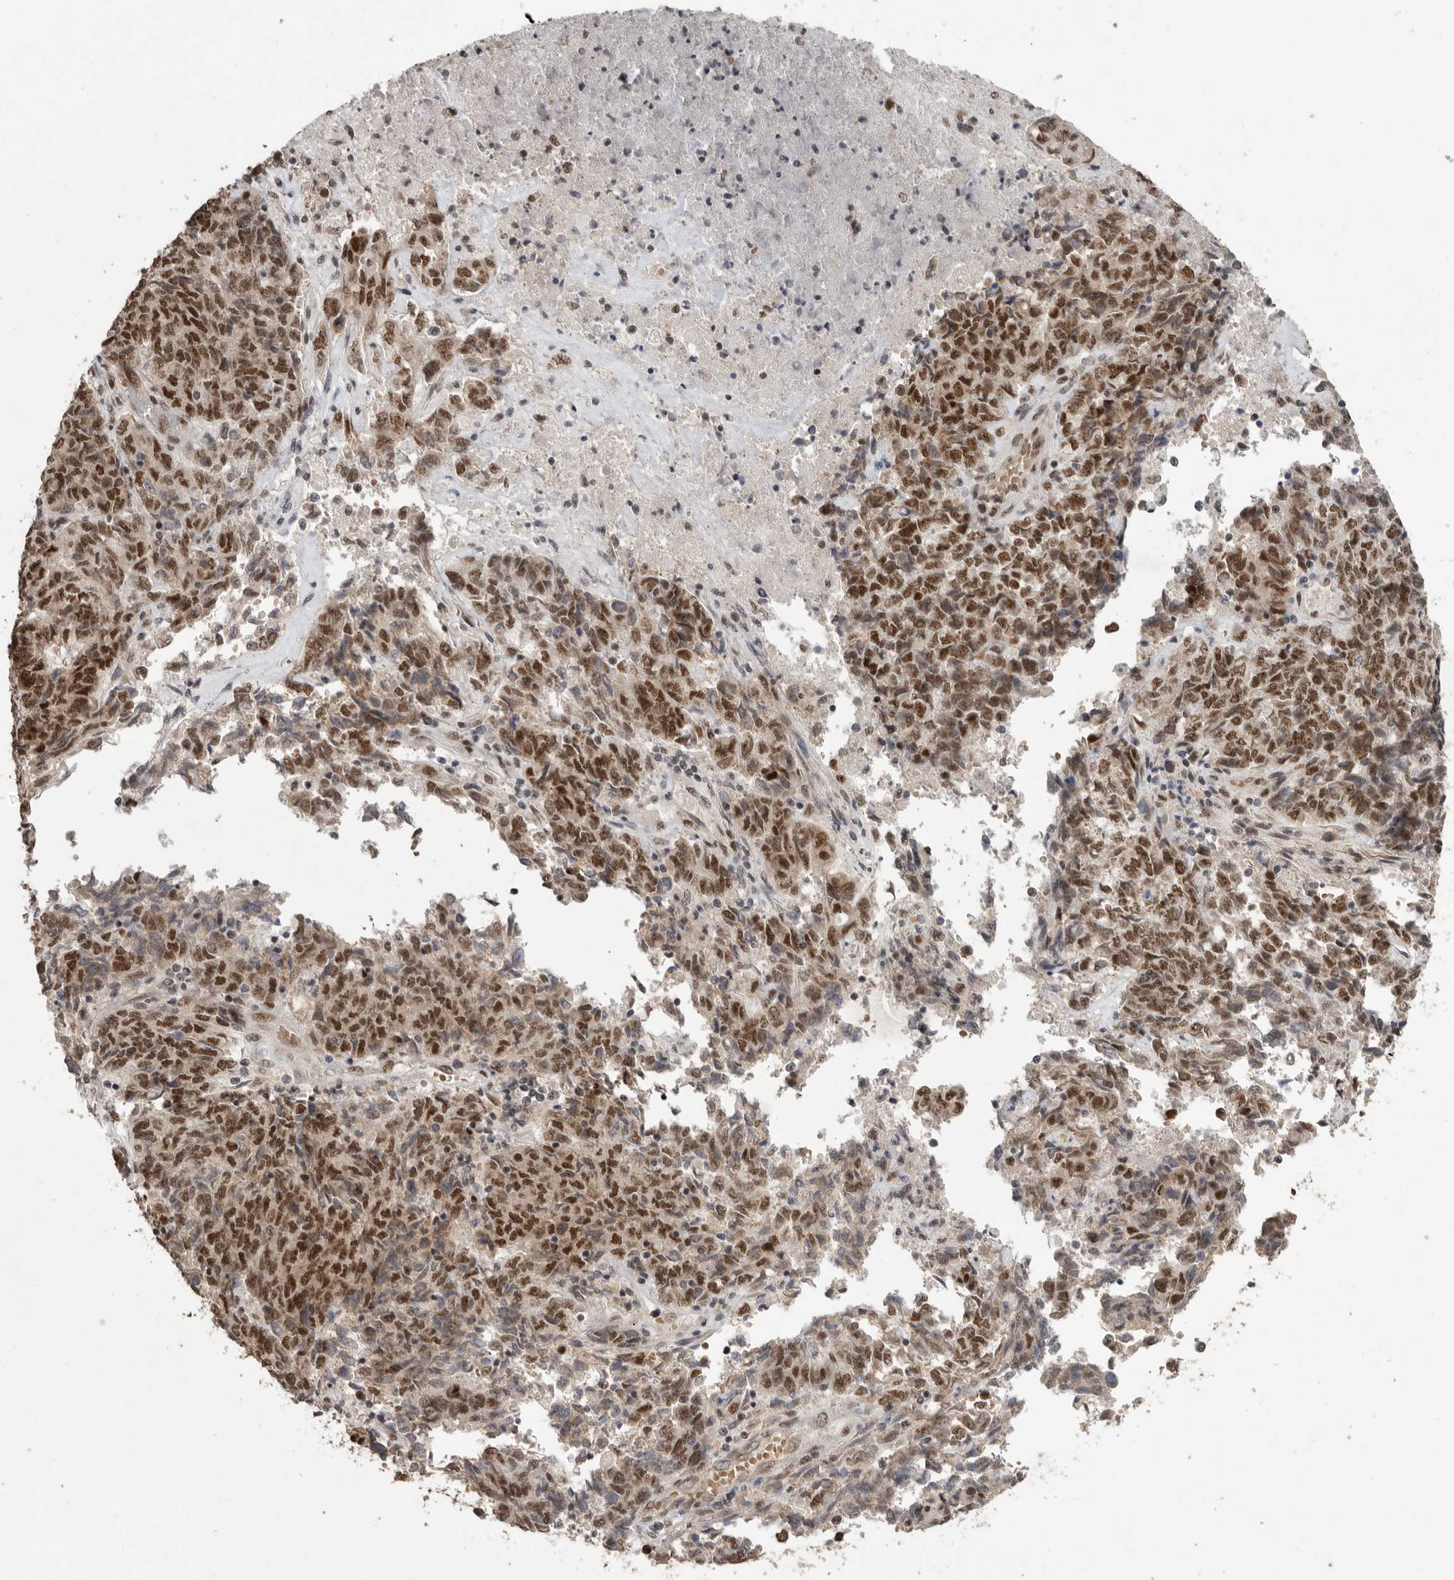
{"staining": {"intensity": "strong", "quantity": ">75%", "location": "nuclear"}, "tissue": "endometrial cancer", "cell_type": "Tumor cells", "image_type": "cancer", "snomed": [{"axis": "morphology", "description": "Adenocarcinoma, NOS"}, {"axis": "topography", "description": "Endometrium"}], "caption": "Immunohistochemical staining of endometrial cancer (adenocarcinoma) demonstrates high levels of strong nuclear protein staining in about >75% of tumor cells.", "gene": "PPP1R10", "patient": {"sex": "female", "age": 80}}